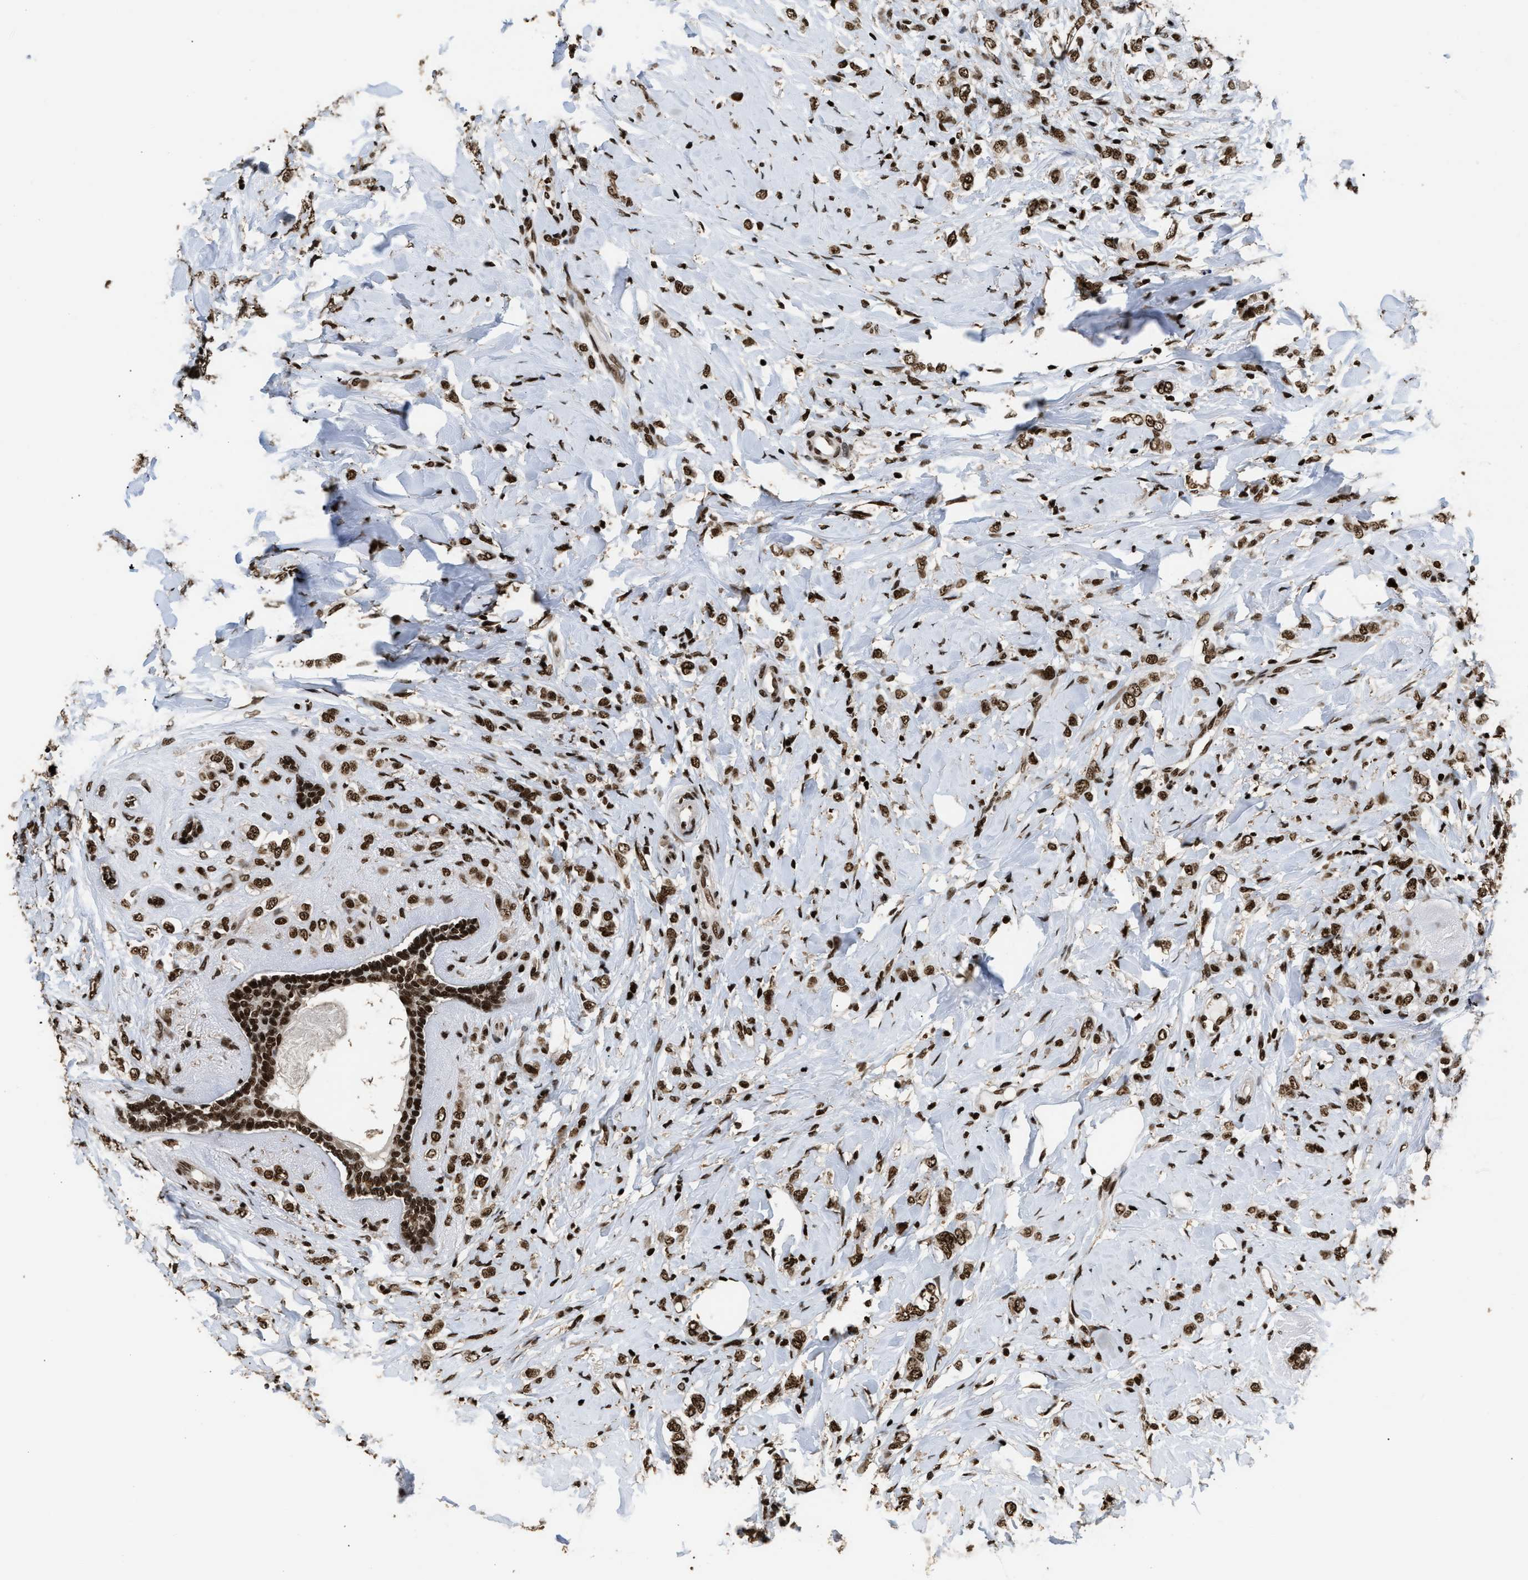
{"staining": {"intensity": "moderate", "quantity": ">75%", "location": "nuclear"}, "tissue": "breast cancer", "cell_type": "Tumor cells", "image_type": "cancer", "snomed": [{"axis": "morphology", "description": "Normal tissue, NOS"}, {"axis": "morphology", "description": "Lobular carcinoma"}, {"axis": "topography", "description": "Breast"}], "caption": "Human breast cancer (lobular carcinoma) stained for a protein (brown) demonstrates moderate nuclear positive staining in approximately >75% of tumor cells.", "gene": "RAD21", "patient": {"sex": "female", "age": 47}}